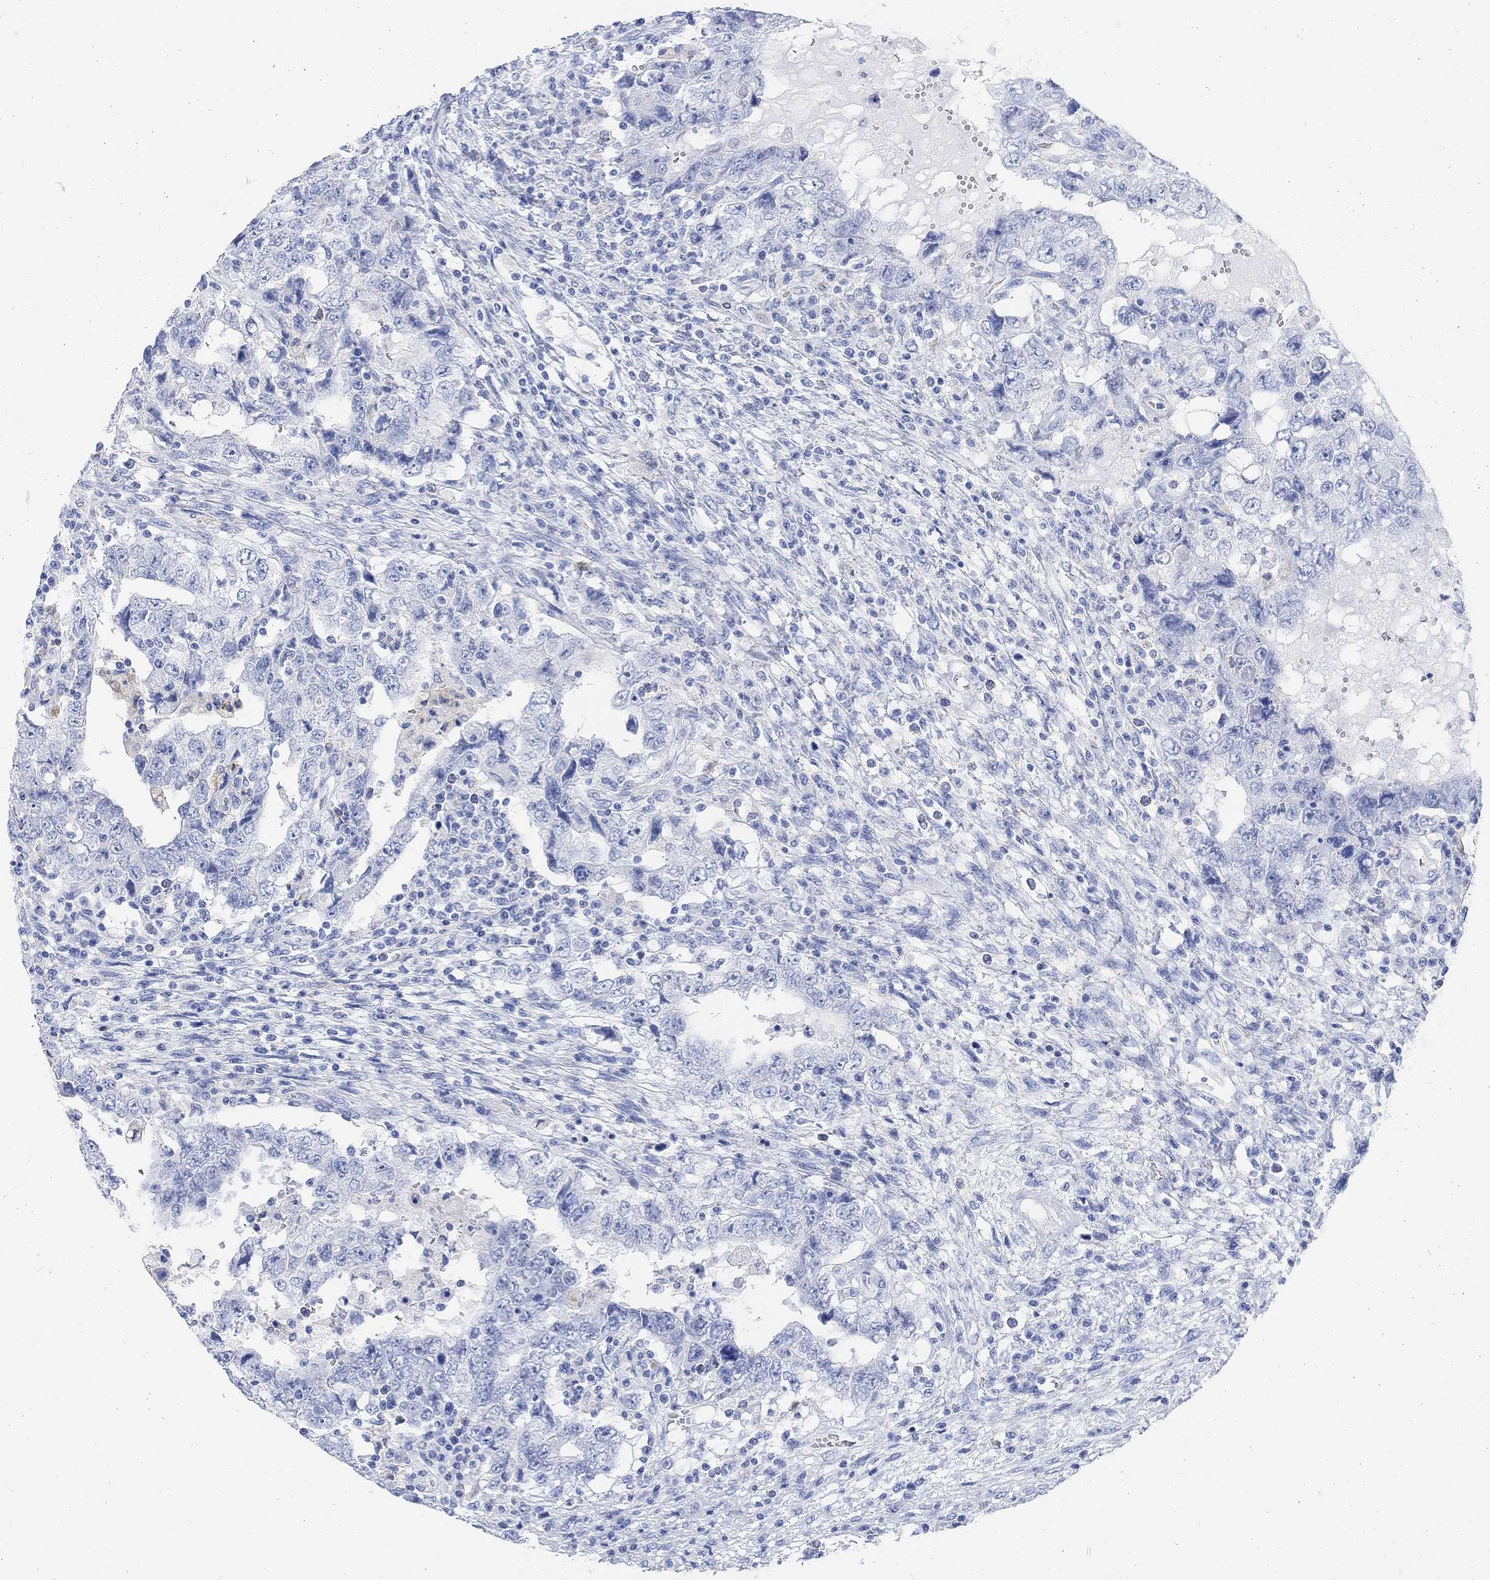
{"staining": {"intensity": "negative", "quantity": "none", "location": "none"}, "tissue": "testis cancer", "cell_type": "Tumor cells", "image_type": "cancer", "snomed": [{"axis": "morphology", "description": "Carcinoma, Embryonal, NOS"}, {"axis": "topography", "description": "Testis"}], "caption": "High magnification brightfield microscopy of embryonal carcinoma (testis) stained with DAB (3,3'-diaminobenzidine) (brown) and counterstained with hematoxylin (blue): tumor cells show no significant staining. The staining was performed using DAB to visualize the protein expression in brown, while the nuclei were stained in blue with hematoxylin (Magnification: 20x).", "gene": "RETNLB", "patient": {"sex": "male", "age": 26}}